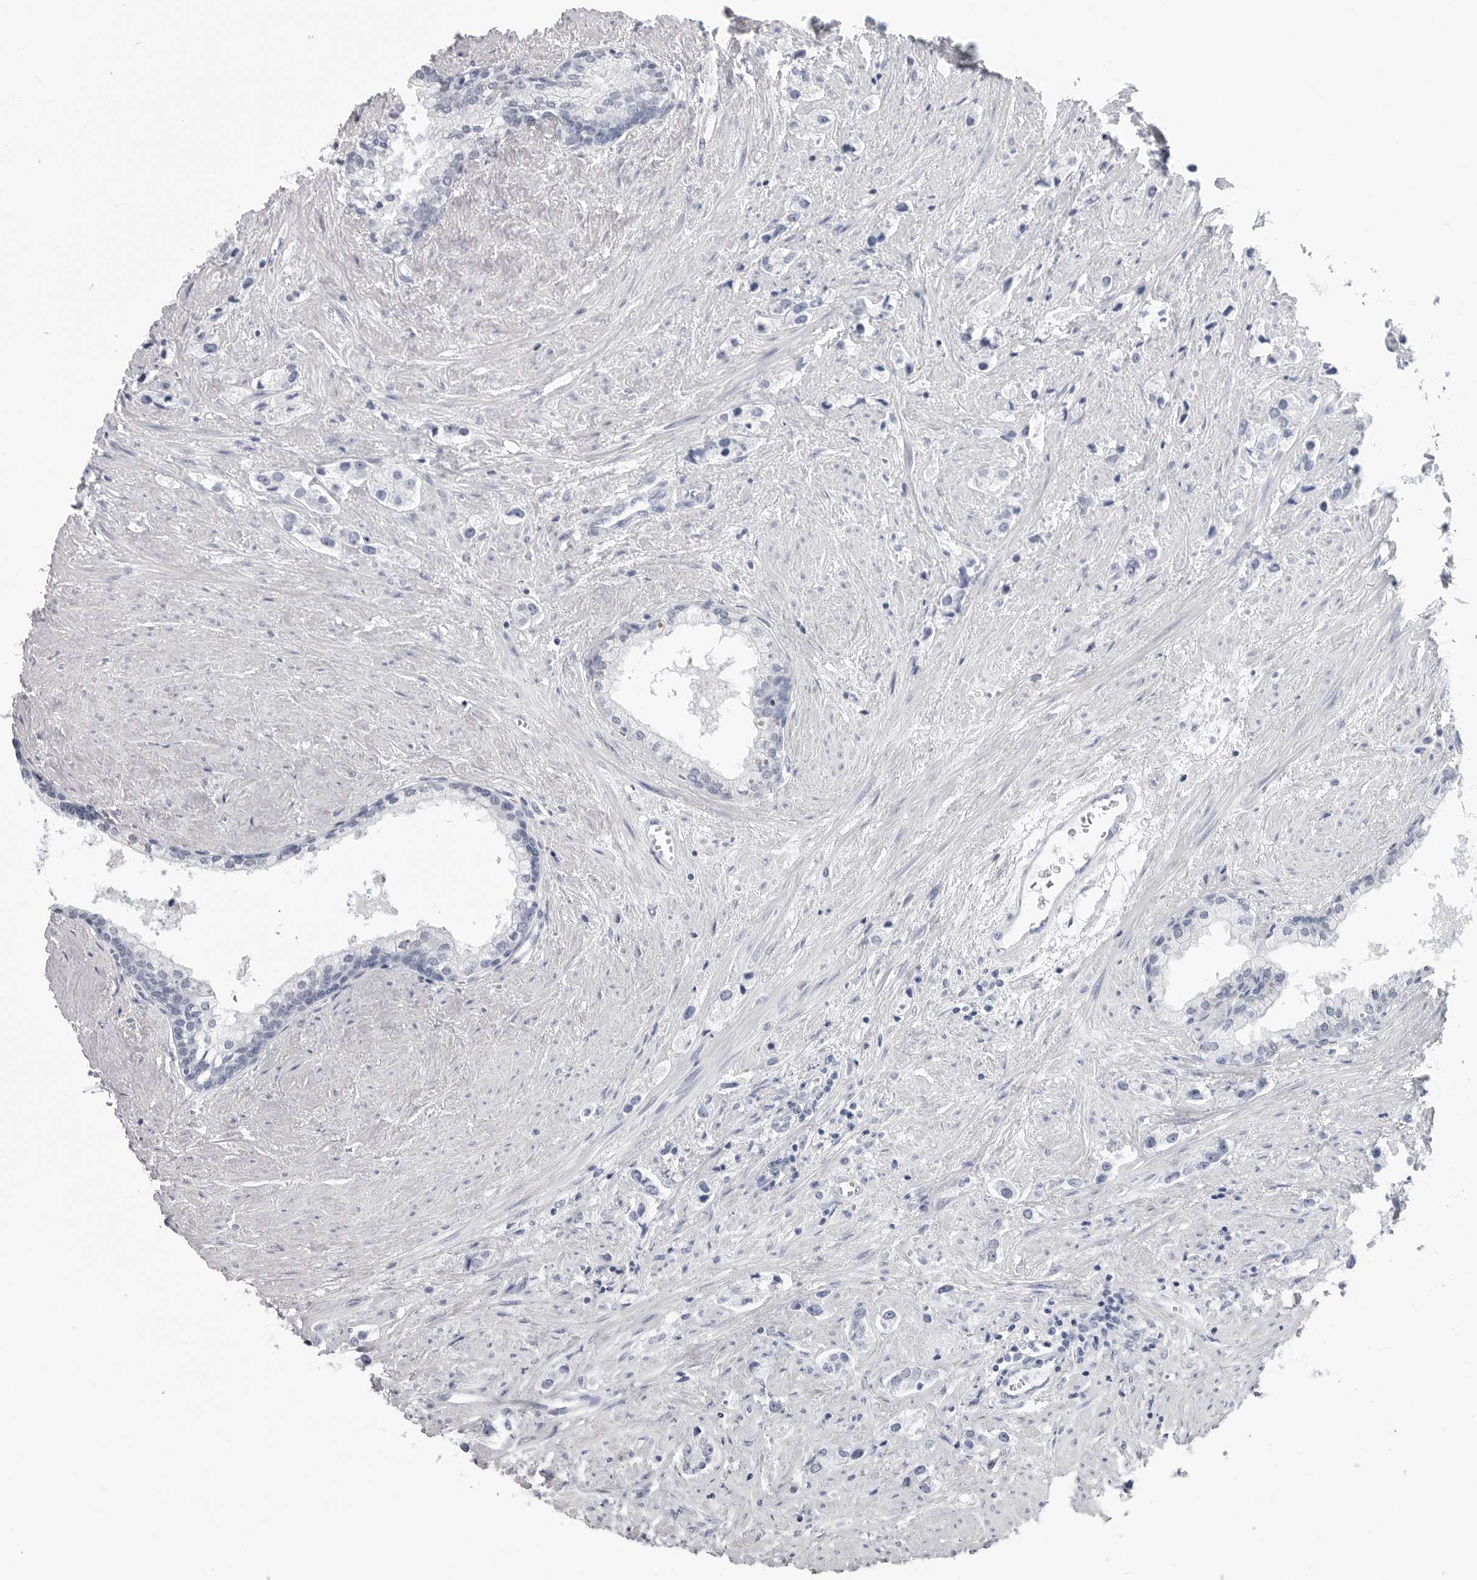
{"staining": {"intensity": "negative", "quantity": "none", "location": "none"}, "tissue": "prostate cancer", "cell_type": "Tumor cells", "image_type": "cancer", "snomed": [{"axis": "morphology", "description": "Adenocarcinoma, High grade"}, {"axis": "topography", "description": "Prostate"}], "caption": "Prostate high-grade adenocarcinoma stained for a protein using IHC exhibits no positivity tumor cells.", "gene": "CSH1", "patient": {"sex": "male", "age": 66}}